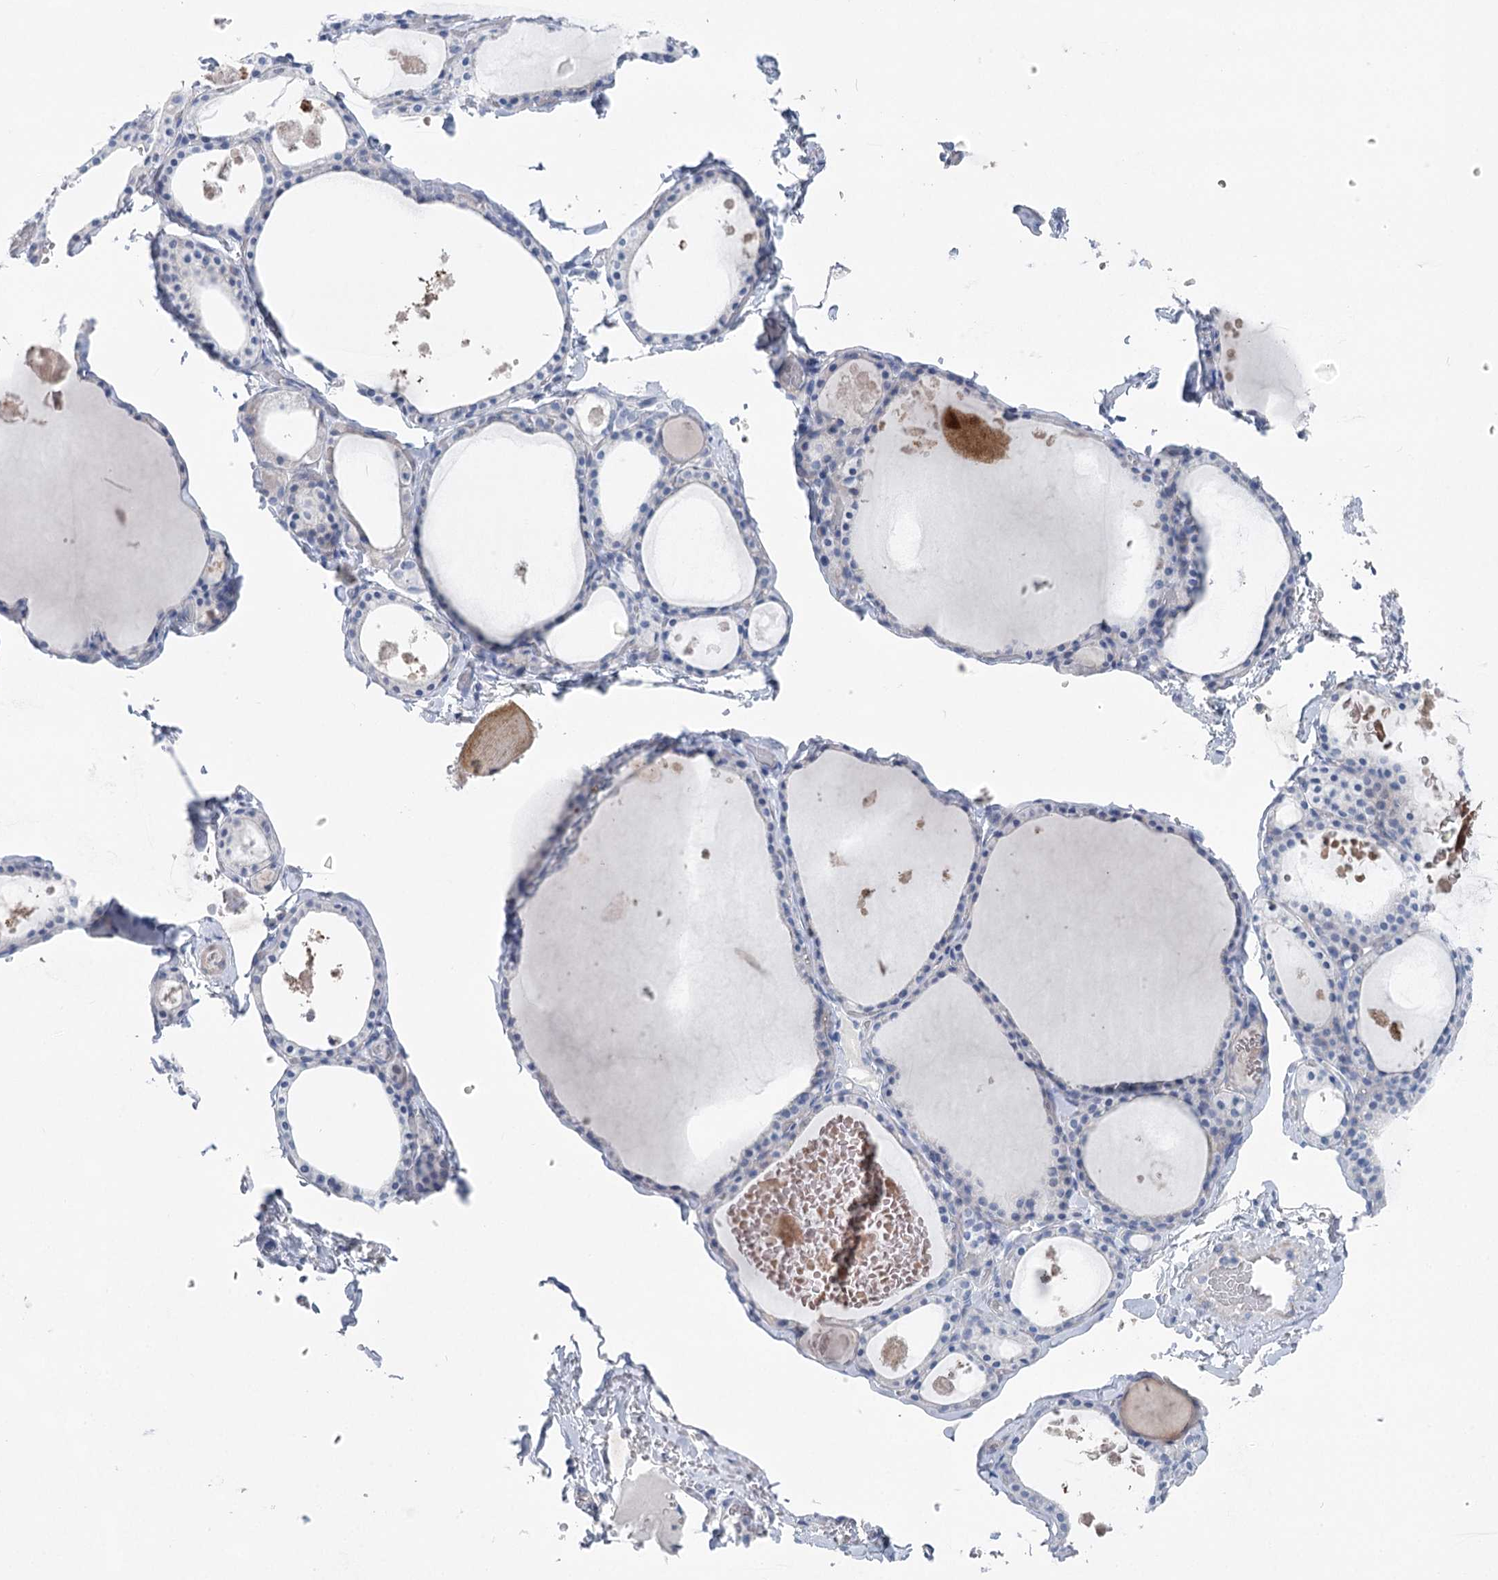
{"staining": {"intensity": "negative", "quantity": "none", "location": "none"}, "tissue": "thyroid gland", "cell_type": "Glandular cells", "image_type": "normal", "snomed": [{"axis": "morphology", "description": "Normal tissue, NOS"}, {"axis": "topography", "description": "Thyroid gland"}], "caption": "Immunohistochemistry histopathology image of benign thyroid gland: thyroid gland stained with DAB (3,3'-diaminobenzidine) exhibits no significant protein staining in glandular cells.", "gene": "WDR74", "patient": {"sex": "male", "age": 56}}